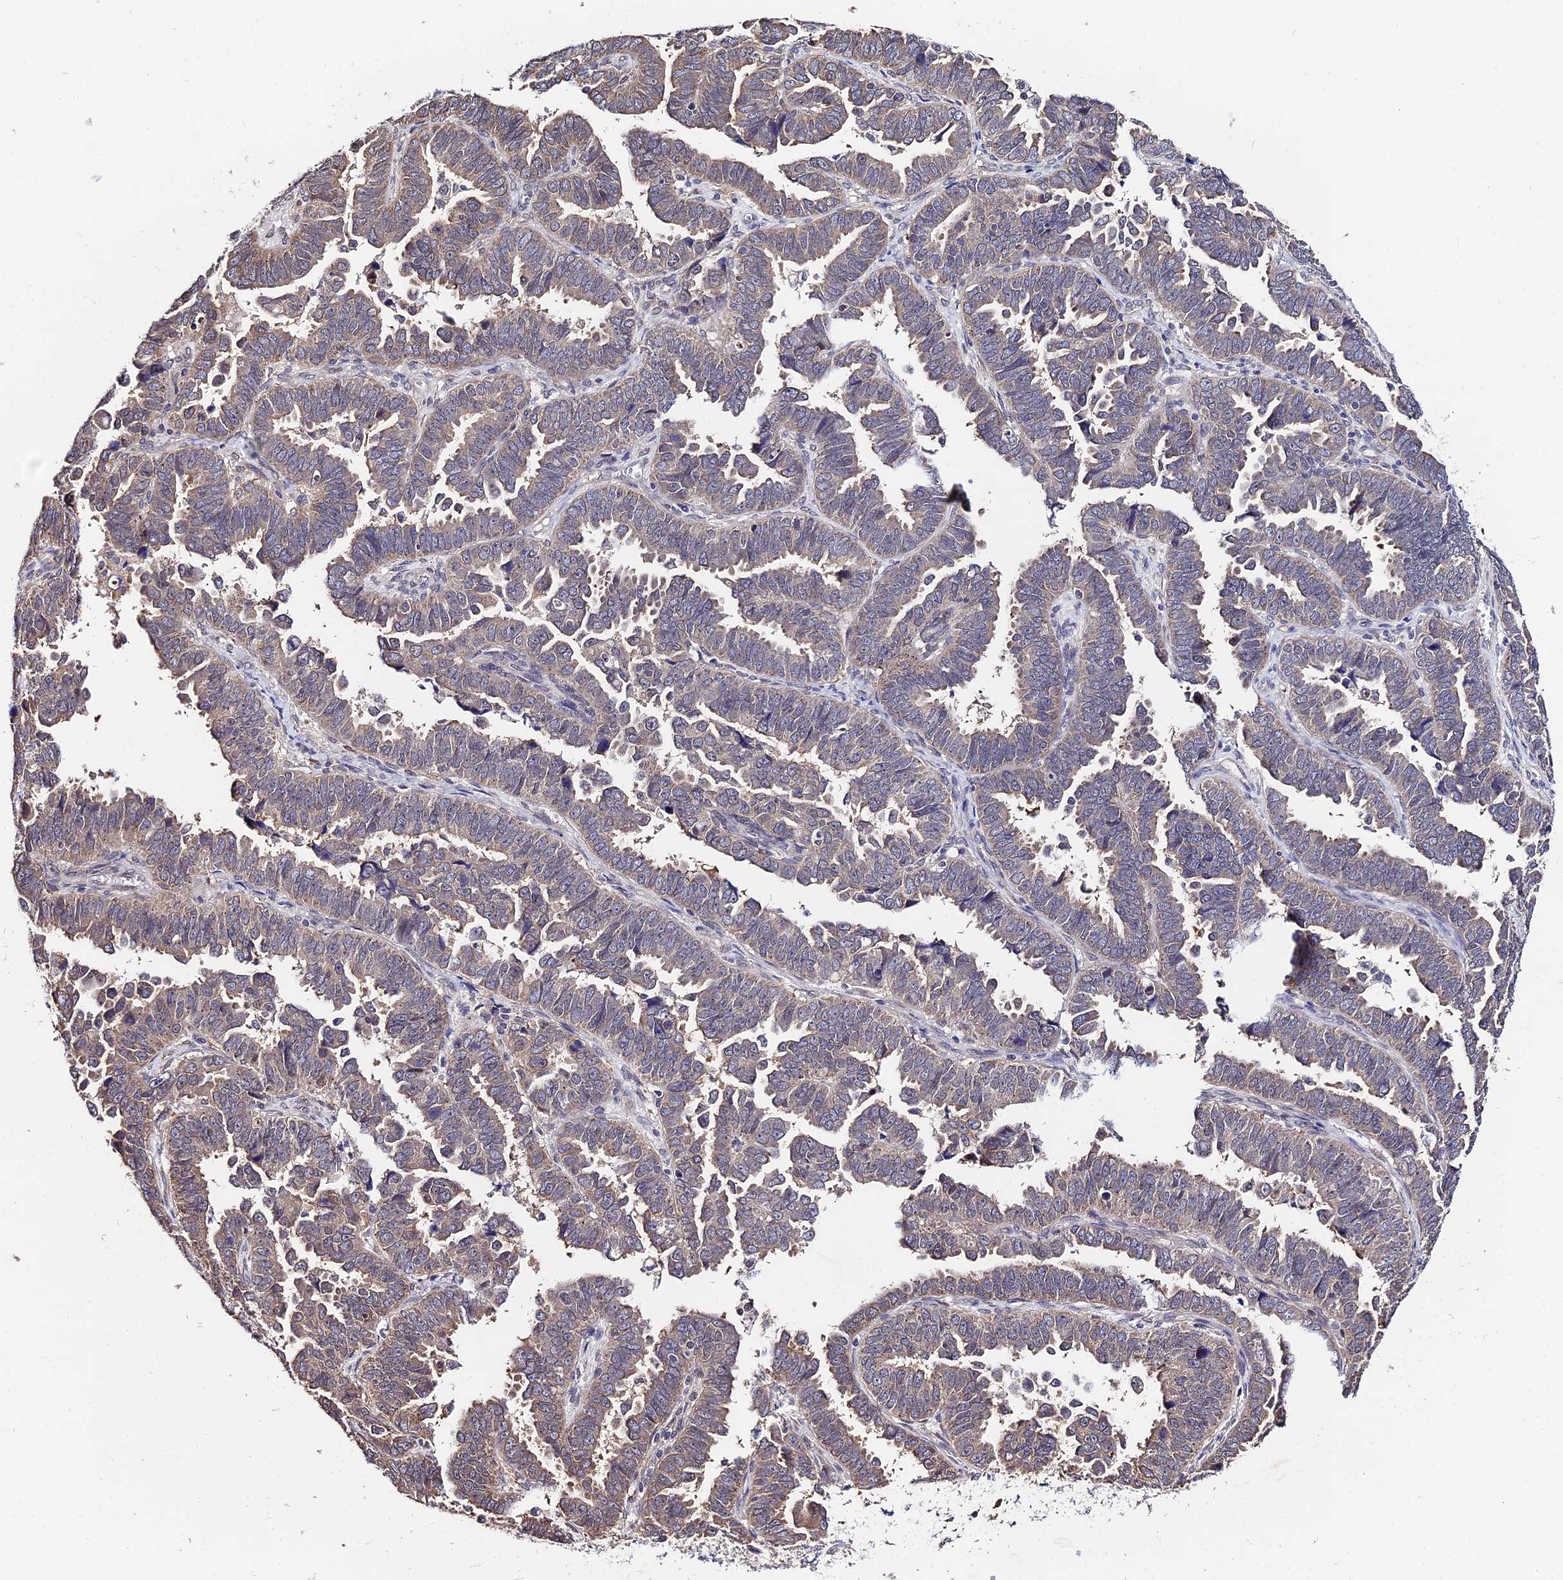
{"staining": {"intensity": "weak", "quantity": "25%-75%", "location": "cytoplasmic/membranous"}, "tissue": "endometrial cancer", "cell_type": "Tumor cells", "image_type": "cancer", "snomed": [{"axis": "morphology", "description": "Adenocarcinoma, NOS"}, {"axis": "topography", "description": "Endometrium"}], "caption": "This is a histology image of immunohistochemistry staining of adenocarcinoma (endometrial), which shows weak staining in the cytoplasmic/membranous of tumor cells.", "gene": "INPP4A", "patient": {"sex": "female", "age": 75}}